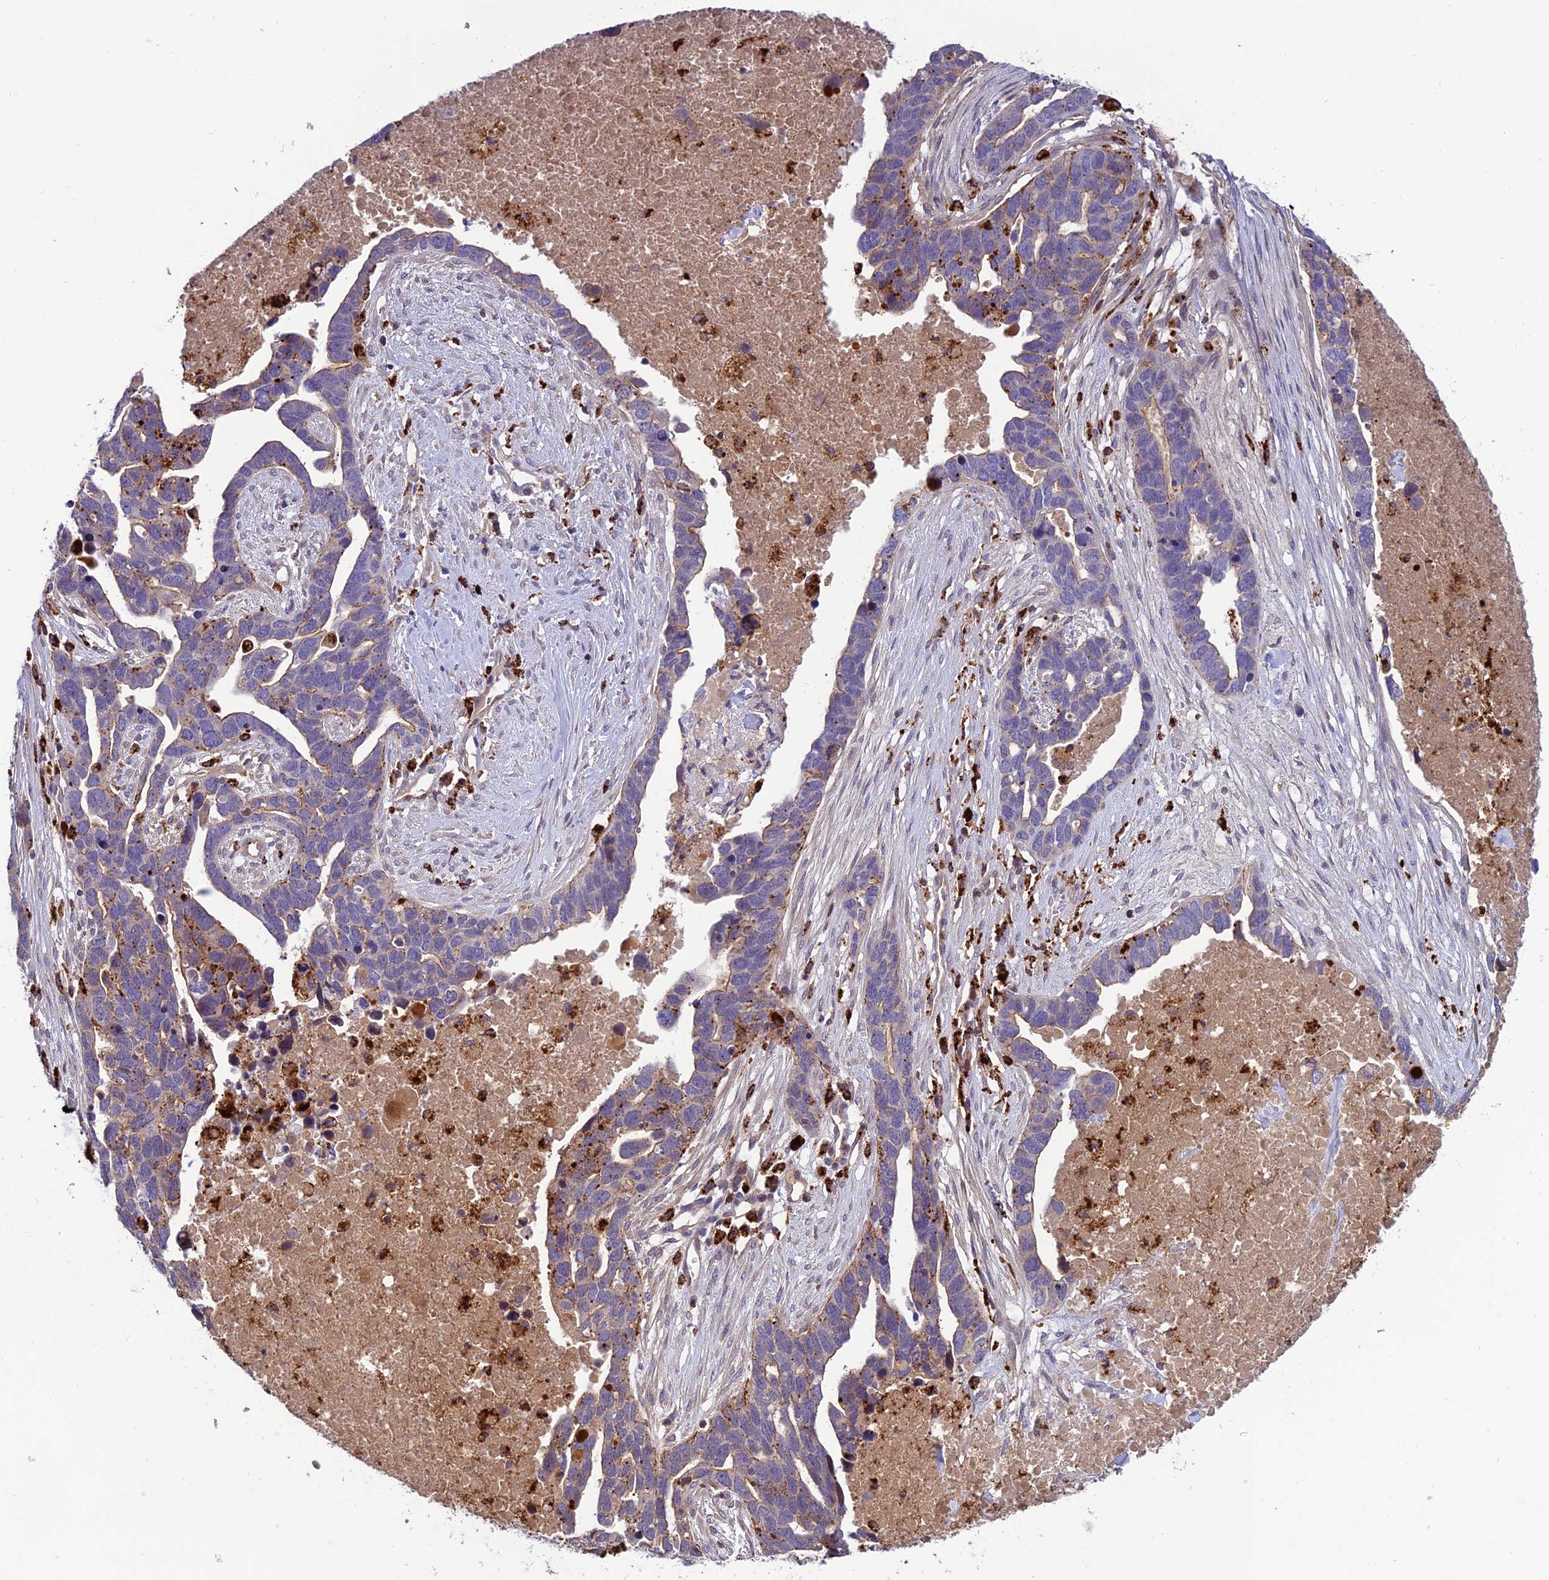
{"staining": {"intensity": "weak", "quantity": "<25%", "location": "cytoplasmic/membranous"}, "tissue": "ovarian cancer", "cell_type": "Tumor cells", "image_type": "cancer", "snomed": [{"axis": "morphology", "description": "Cystadenocarcinoma, serous, NOS"}, {"axis": "topography", "description": "Ovary"}], "caption": "DAB immunohistochemical staining of ovarian cancer (serous cystadenocarcinoma) displays no significant positivity in tumor cells.", "gene": "ARHGEF18", "patient": {"sex": "female", "age": 54}}